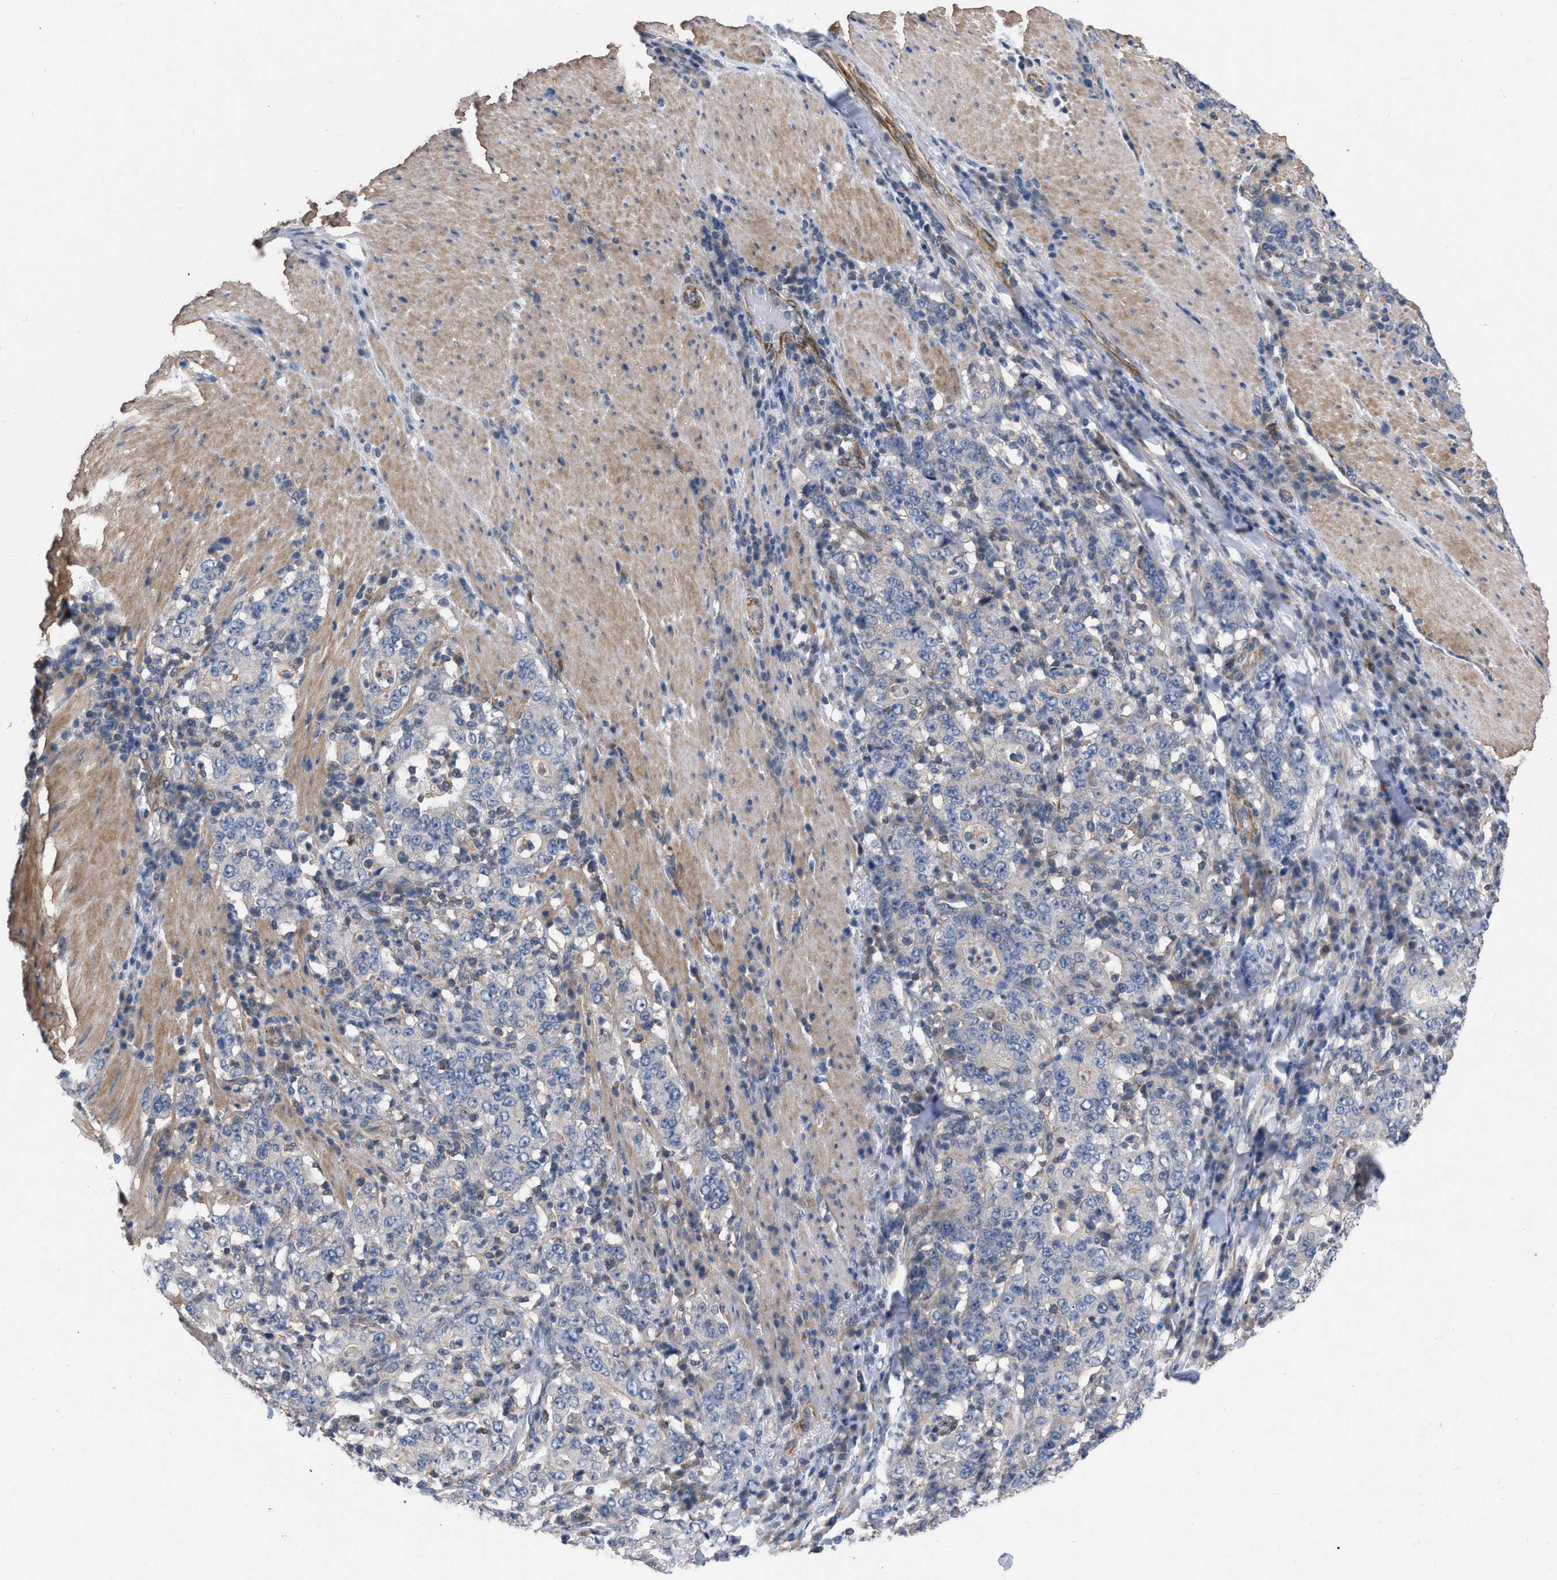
{"staining": {"intensity": "negative", "quantity": "none", "location": "none"}, "tissue": "stomach cancer", "cell_type": "Tumor cells", "image_type": "cancer", "snomed": [{"axis": "morphology", "description": "Normal tissue, NOS"}, {"axis": "morphology", "description": "Adenocarcinoma, NOS"}, {"axis": "topography", "description": "Stomach, upper"}, {"axis": "topography", "description": "Stomach"}], "caption": "A photomicrograph of stomach cancer (adenocarcinoma) stained for a protein displays no brown staining in tumor cells.", "gene": "TMEM131", "patient": {"sex": "male", "age": 59}}